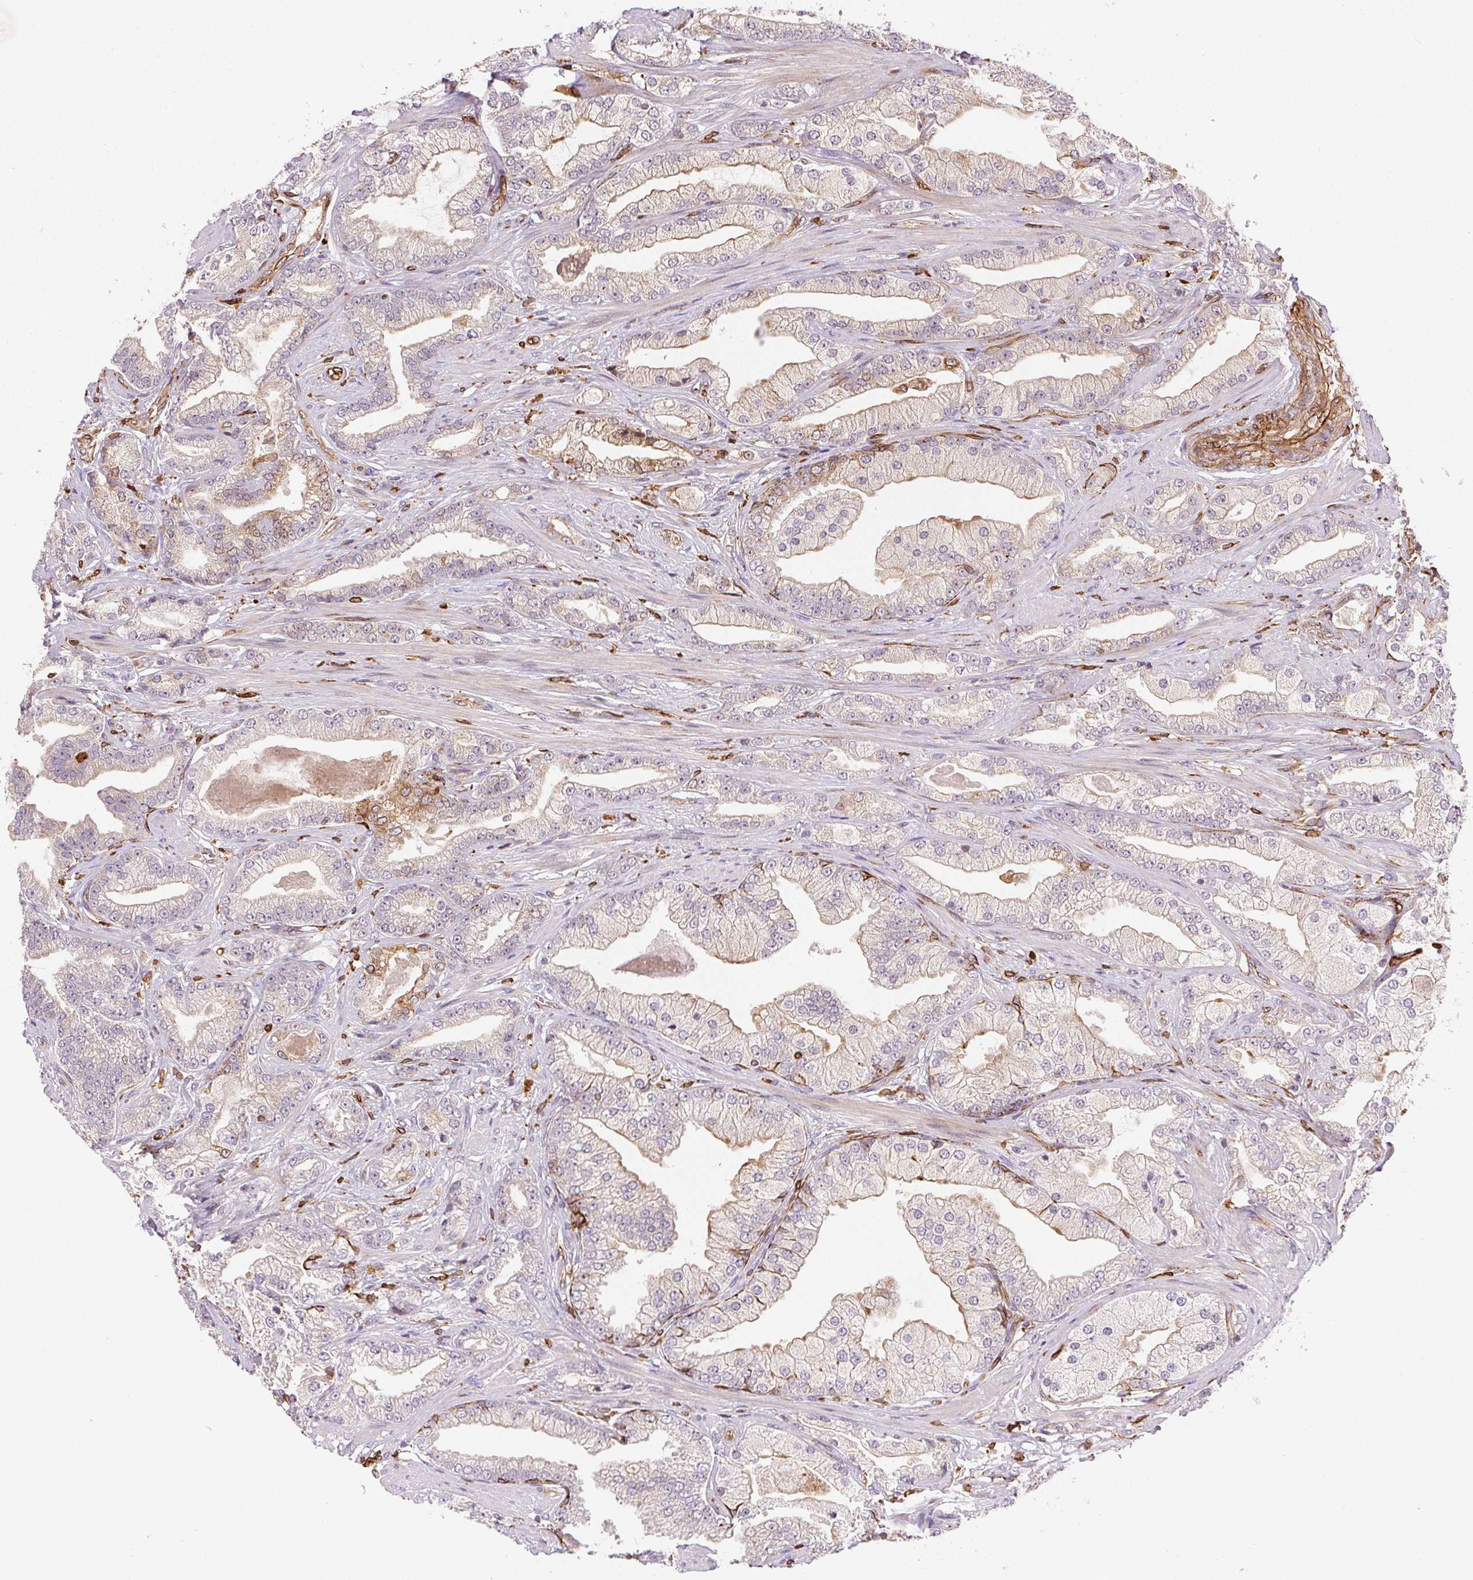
{"staining": {"intensity": "weak", "quantity": "<25%", "location": "cytoplasmic/membranous"}, "tissue": "prostate cancer", "cell_type": "Tumor cells", "image_type": "cancer", "snomed": [{"axis": "morphology", "description": "Adenocarcinoma, Low grade"}, {"axis": "topography", "description": "Prostate"}], "caption": "The histopathology image demonstrates no significant positivity in tumor cells of prostate low-grade adenocarcinoma.", "gene": "RNASET2", "patient": {"sex": "male", "age": 61}}